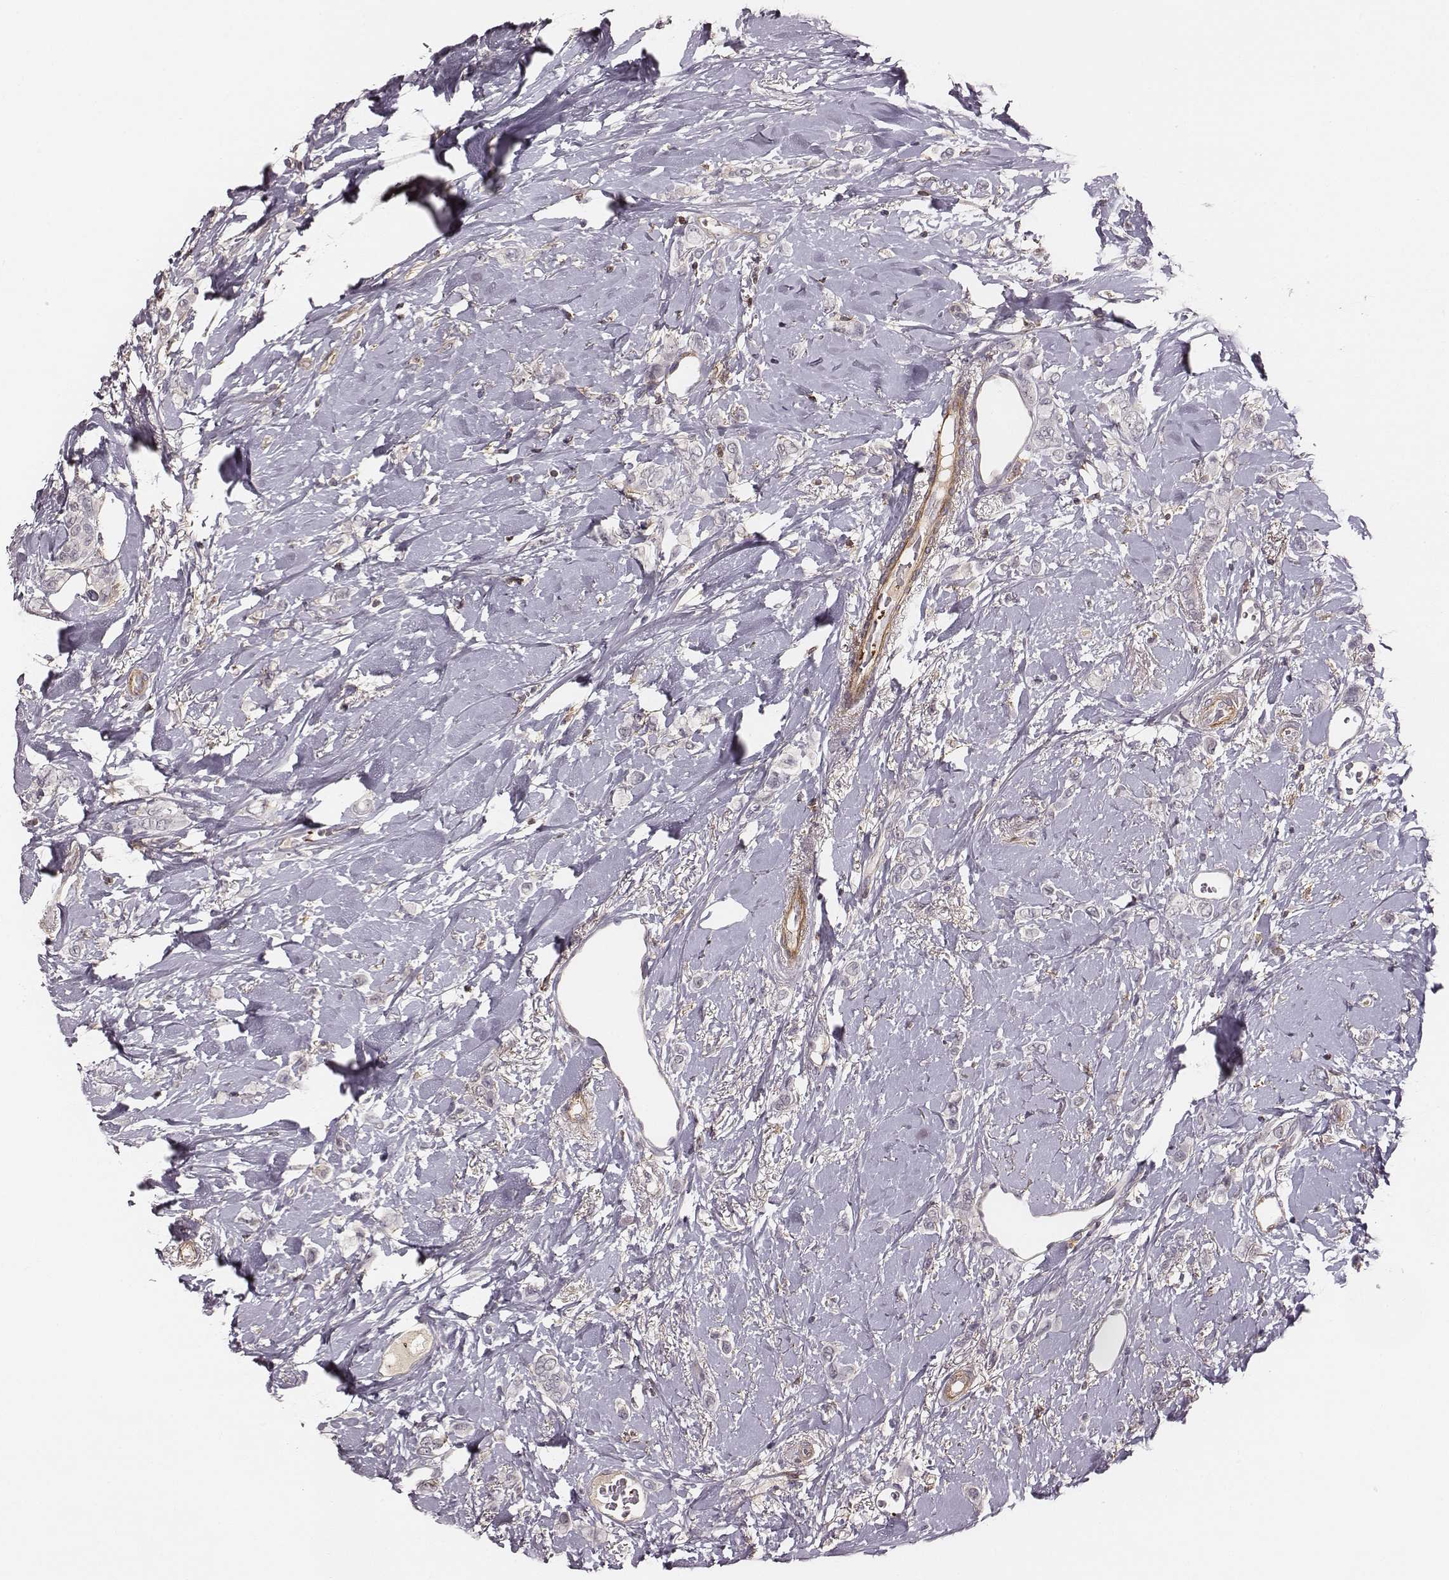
{"staining": {"intensity": "negative", "quantity": "none", "location": "none"}, "tissue": "breast cancer", "cell_type": "Tumor cells", "image_type": "cancer", "snomed": [{"axis": "morphology", "description": "Lobular carcinoma"}, {"axis": "topography", "description": "Breast"}], "caption": "Immunohistochemistry histopathology image of neoplastic tissue: human breast cancer stained with DAB exhibits no significant protein expression in tumor cells. Brightfield microscopy of immunohistochemistry (IHC) stained with DAB (3,3'-diaminobenzidine) (brown) and hematoxylin (blue), captured at high magnification.", "gene": "ZYX", "patient": {"sex": "female", "age": 66}}